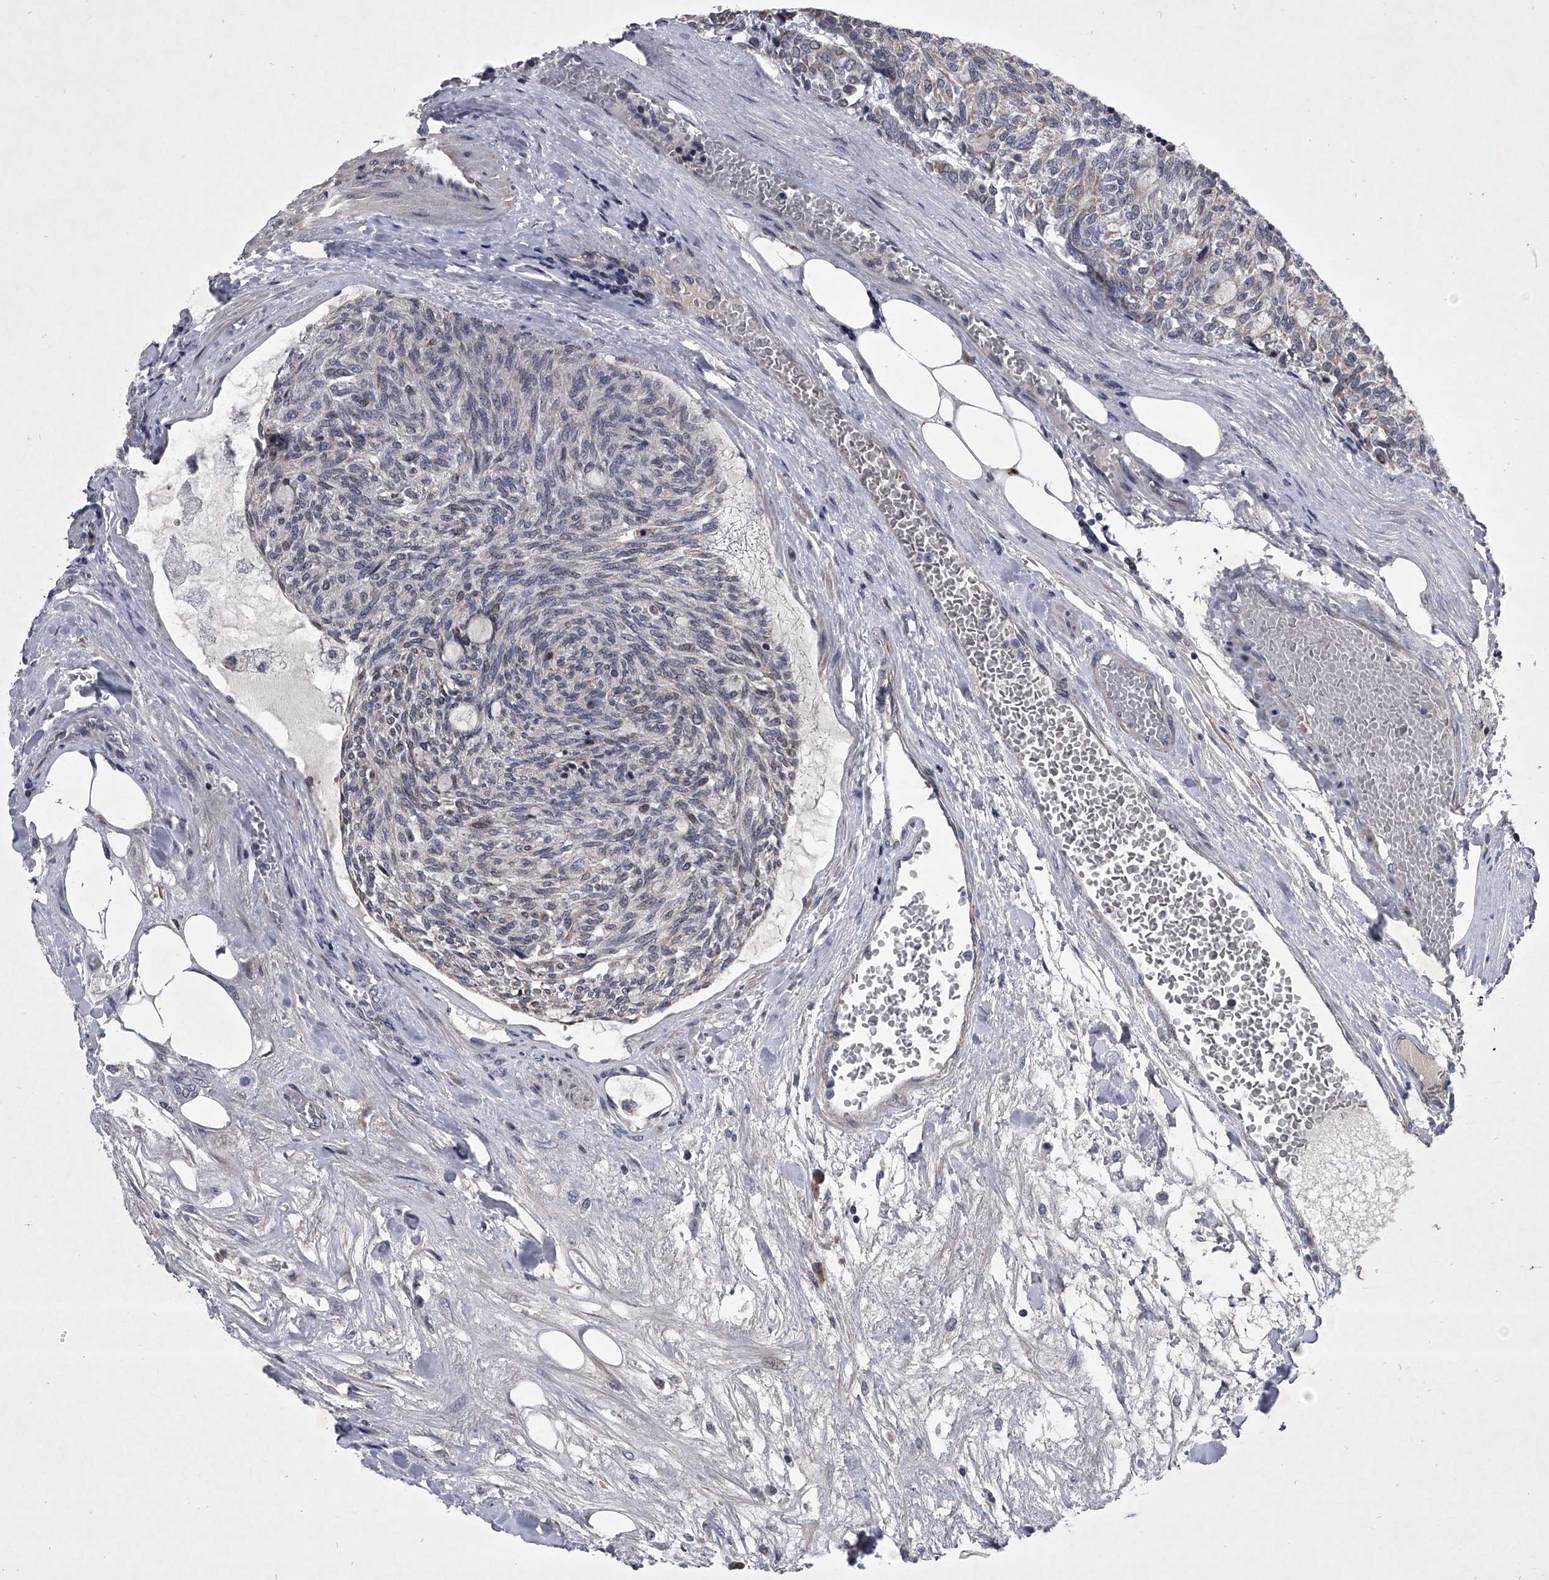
{"staining": {"intensity": "negative", "quantity": "none", "location": "none"}, "tissue": "carcinoid", "cell_type": "Tumor cells", "image_type": "cancer", "snomed": [{"axis": "morphology", "description": "Carcinoid, malignant, NOS"}, {"axis": "topography", "description": "Pancreas"}], "caption": "Immunohistochemistry (IHC) image of neoplastic tissue: carcinoid stained with DAB (3,3'-diaminobenzidine) shows no significant protein expression in tumor cells.", "gene": "ZNF76", "patient": {"sex": "female", "age": 54}}